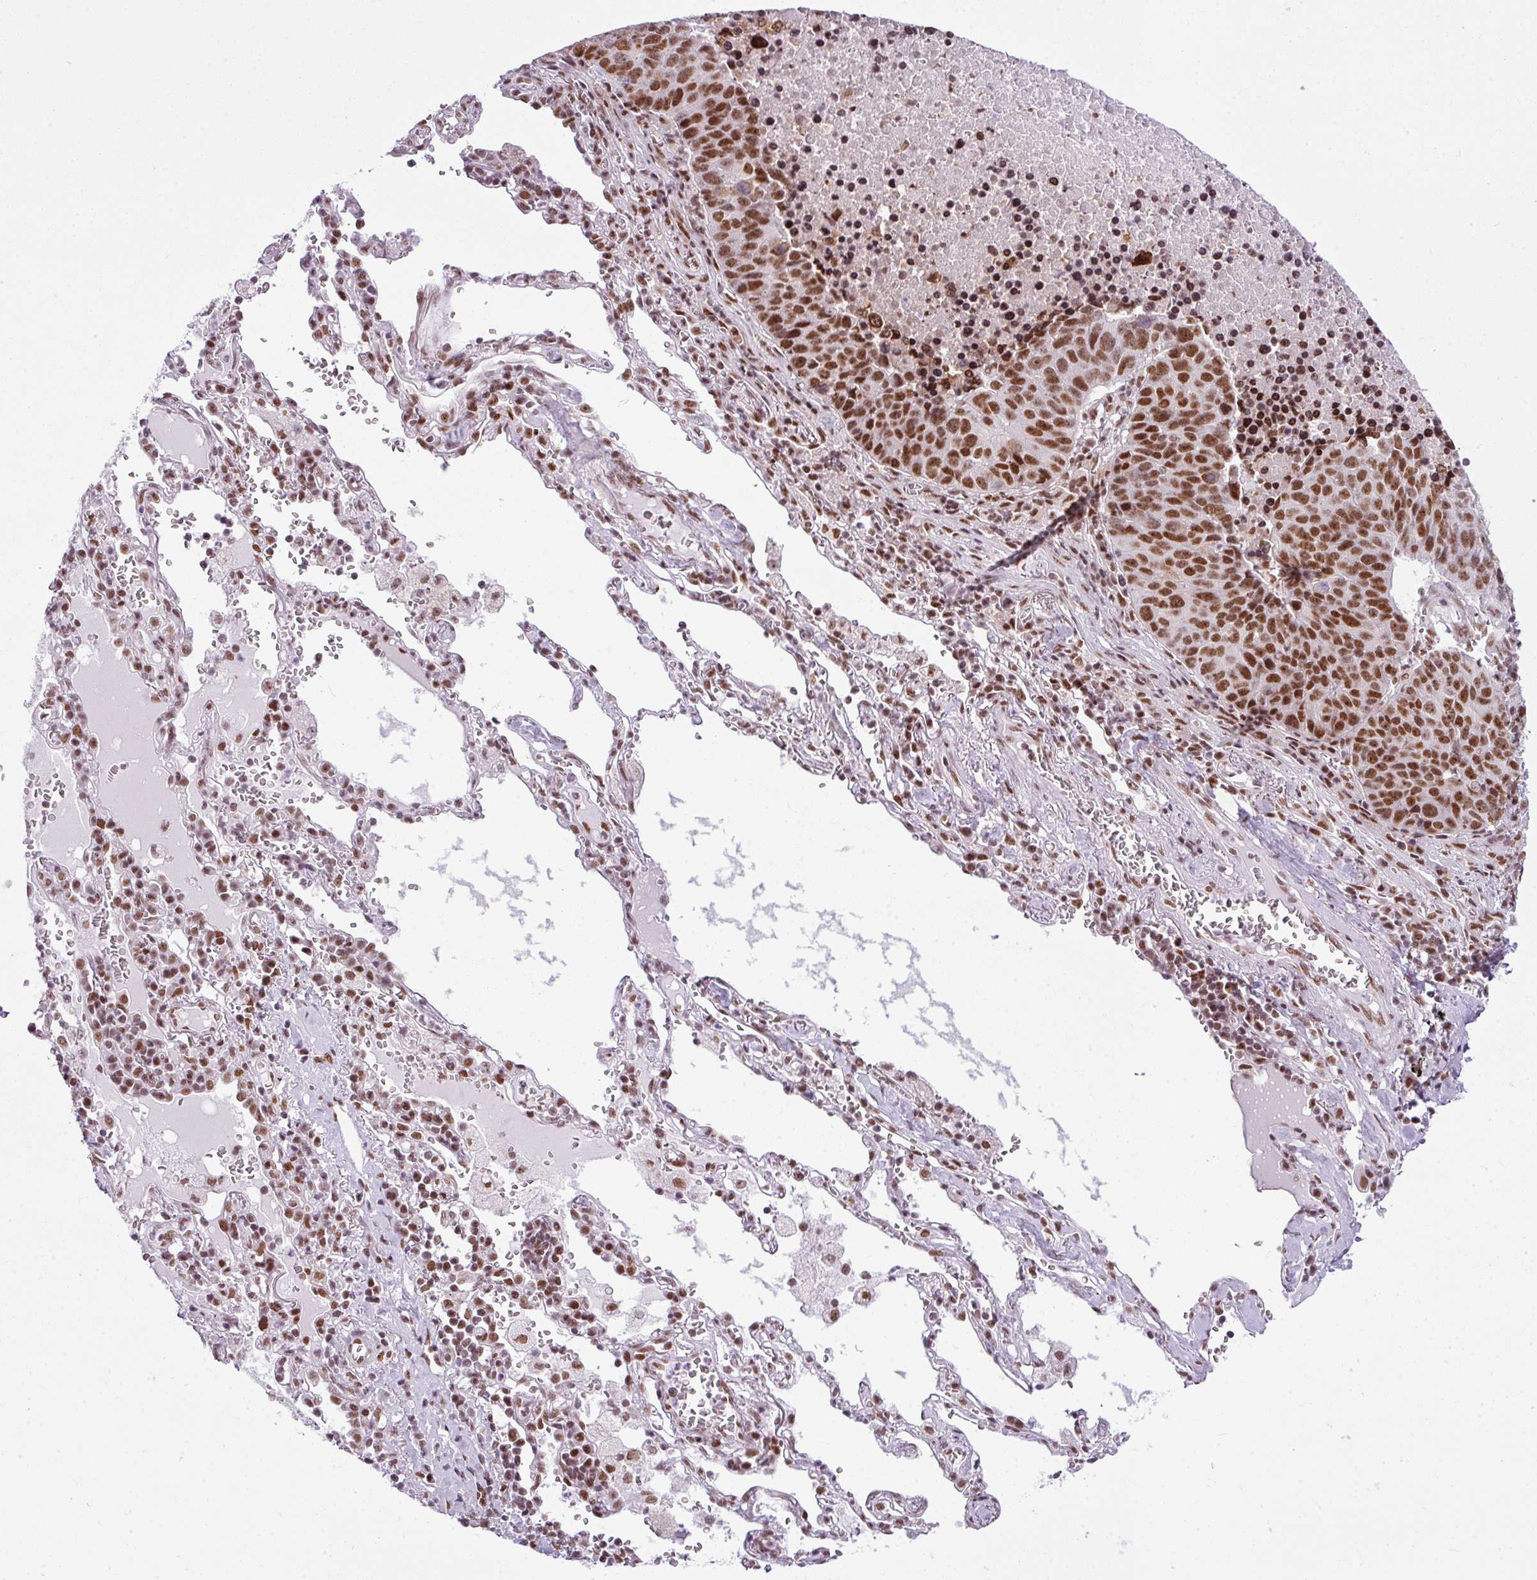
{"staining": {"intensity": "strong", "quantity": ">75%", "location": "nuclear"}, "tissue": "lung cancer", "cell_type": "Tumor cells", "image_type": "cancer", "snomed": [{"axis": "morphology", "description": "Squamous cell carcinoma, NOS"}, {"axis": "topography", "description": "Lung"}], "caption": "A brown stain labels strong nuclear expression of a protein in human squamous cell carcinoma (lung) tumor cells.", "gene": "ARL6IP4", "patient": {"sex": "female", "age": 66}}